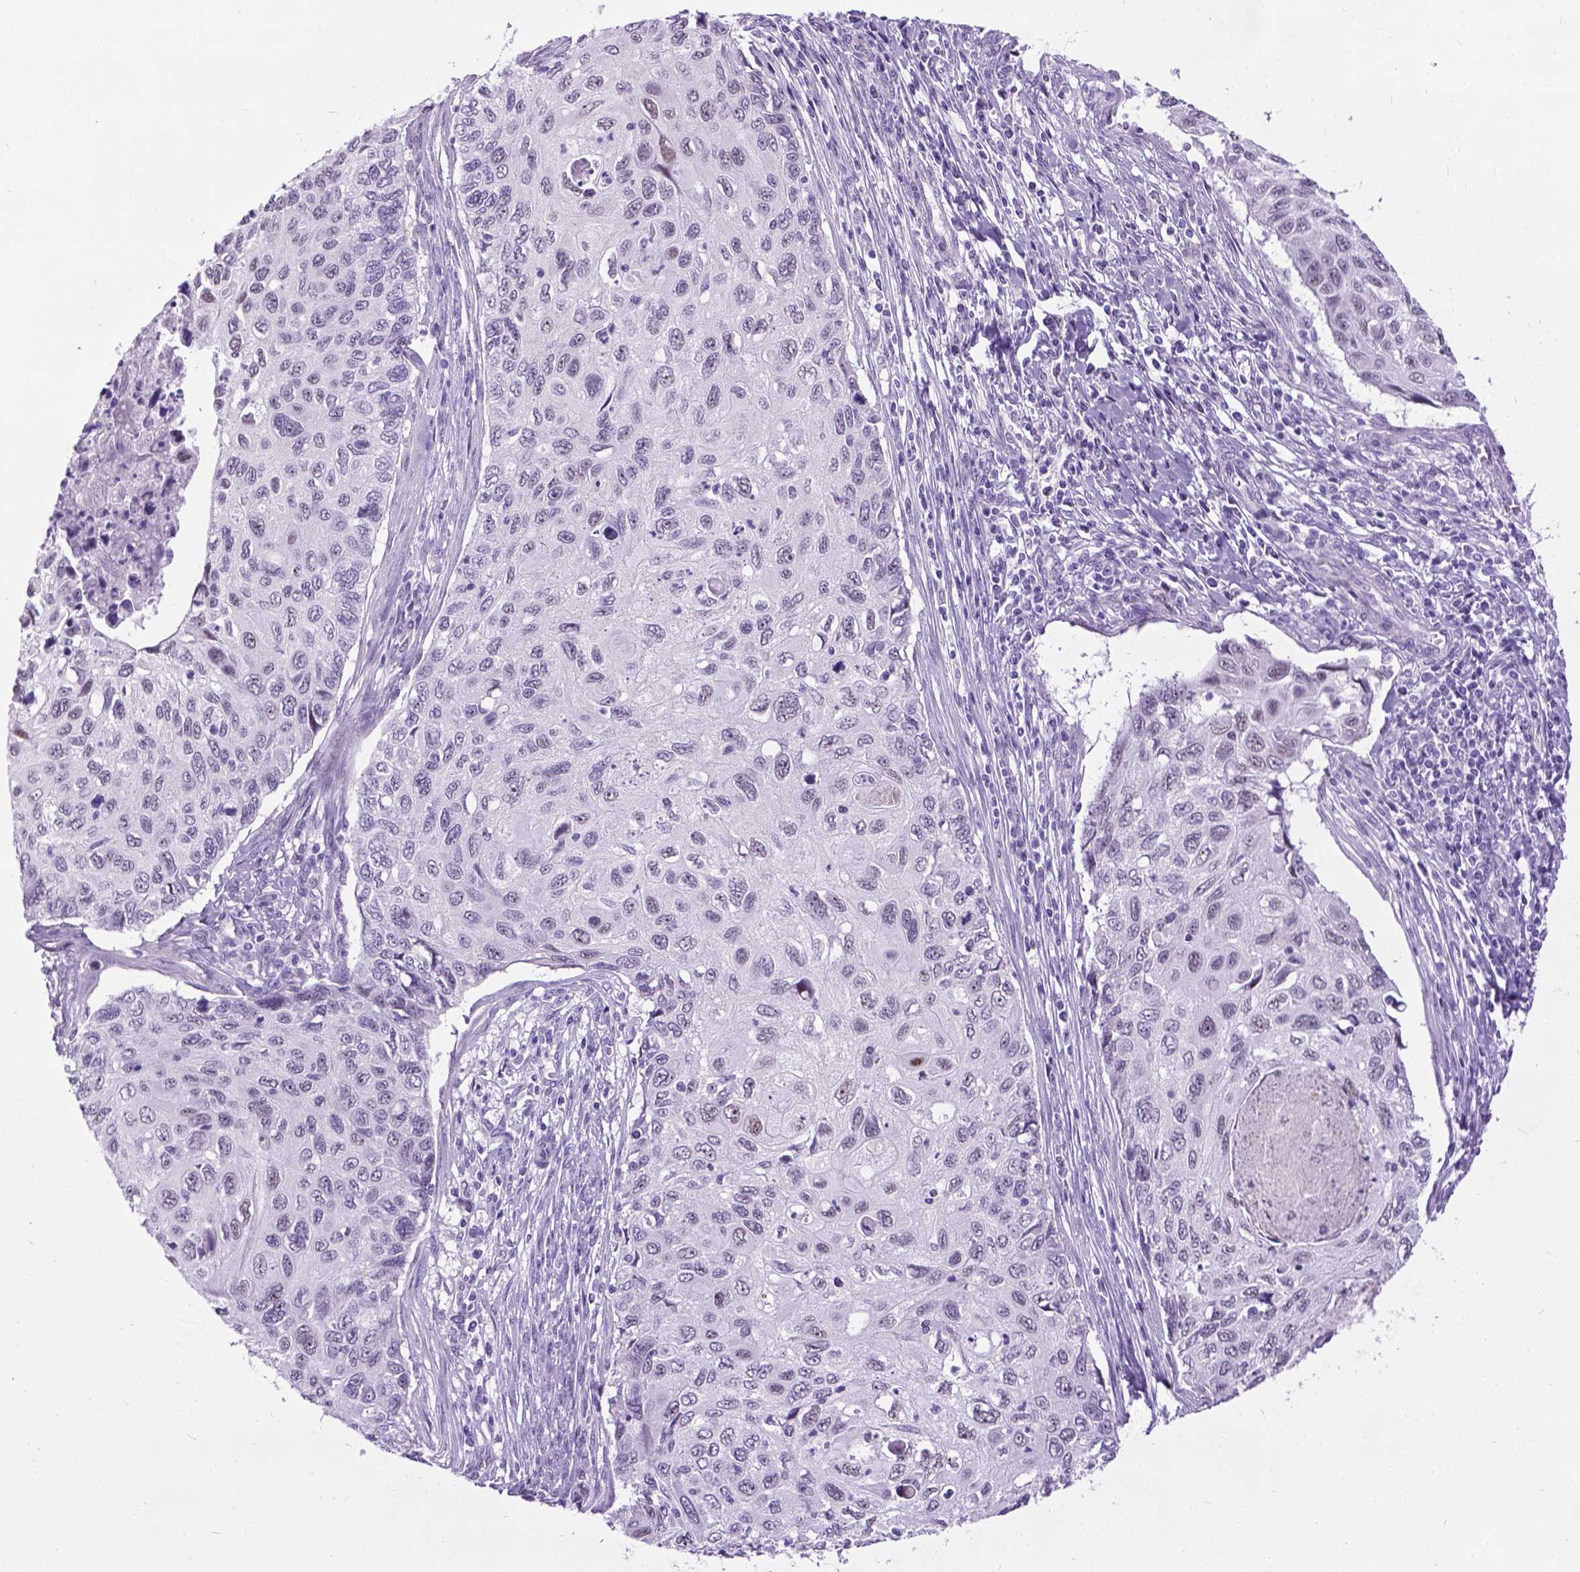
{"staining": {"intensity": "negative", "quantity": "none", "location": "none"}, "tissue": "cervical cancer", "cell_type": "Tumor cells", "image_type": "cancer", "snomed": [{"axis": "morphology", "description": "Squamous cell carcinoma, NOS"}, {"axis": "topography", "description": "Cervix"}], "caption": "A histopathology image of cervical cancer stained for a protein shows no brown staining in tumor cells.", "gene": "PROB1", "patient": {"sex": "female", "age": 70}}